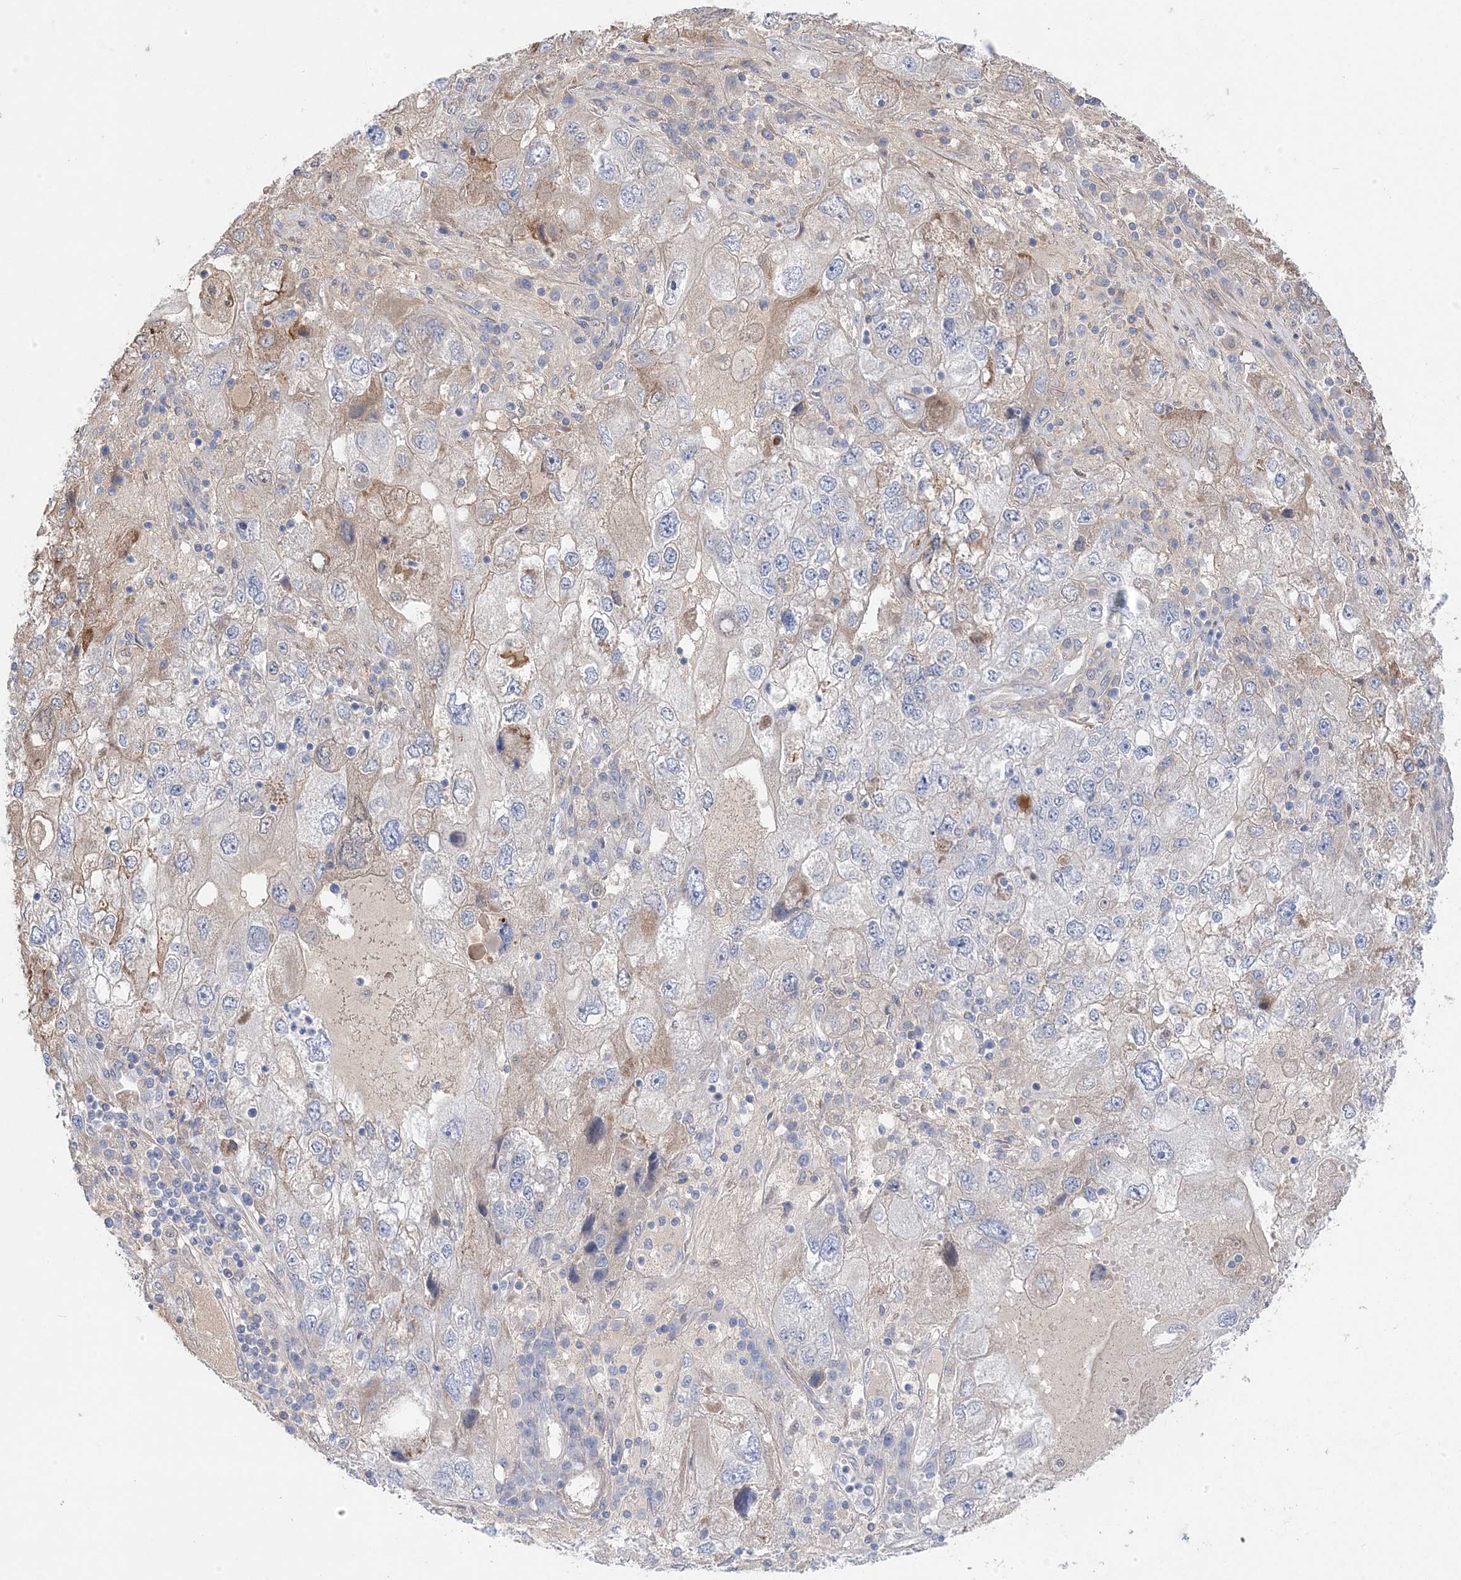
{"staining": {"intensity": "moderate", "quantity": "<25%", "location": "cytoplasmic/membranous"}, "tissue": "endometrial cancer", "cell_type": "Tumor cells", "image_type": "cancer", "snomed": [{"axis": "morphology", "description": "Adenocarcinoma, NOS"}, {"axis": "topography", "description": "Endometrium"}], "caption": "A brown stain labels moderate cytoplasmic/membranous positivity of a protein in endometrial cancer tumor cells.", "gene": "GTPBP6", "patient": {"sex": "female", "age": 49}}